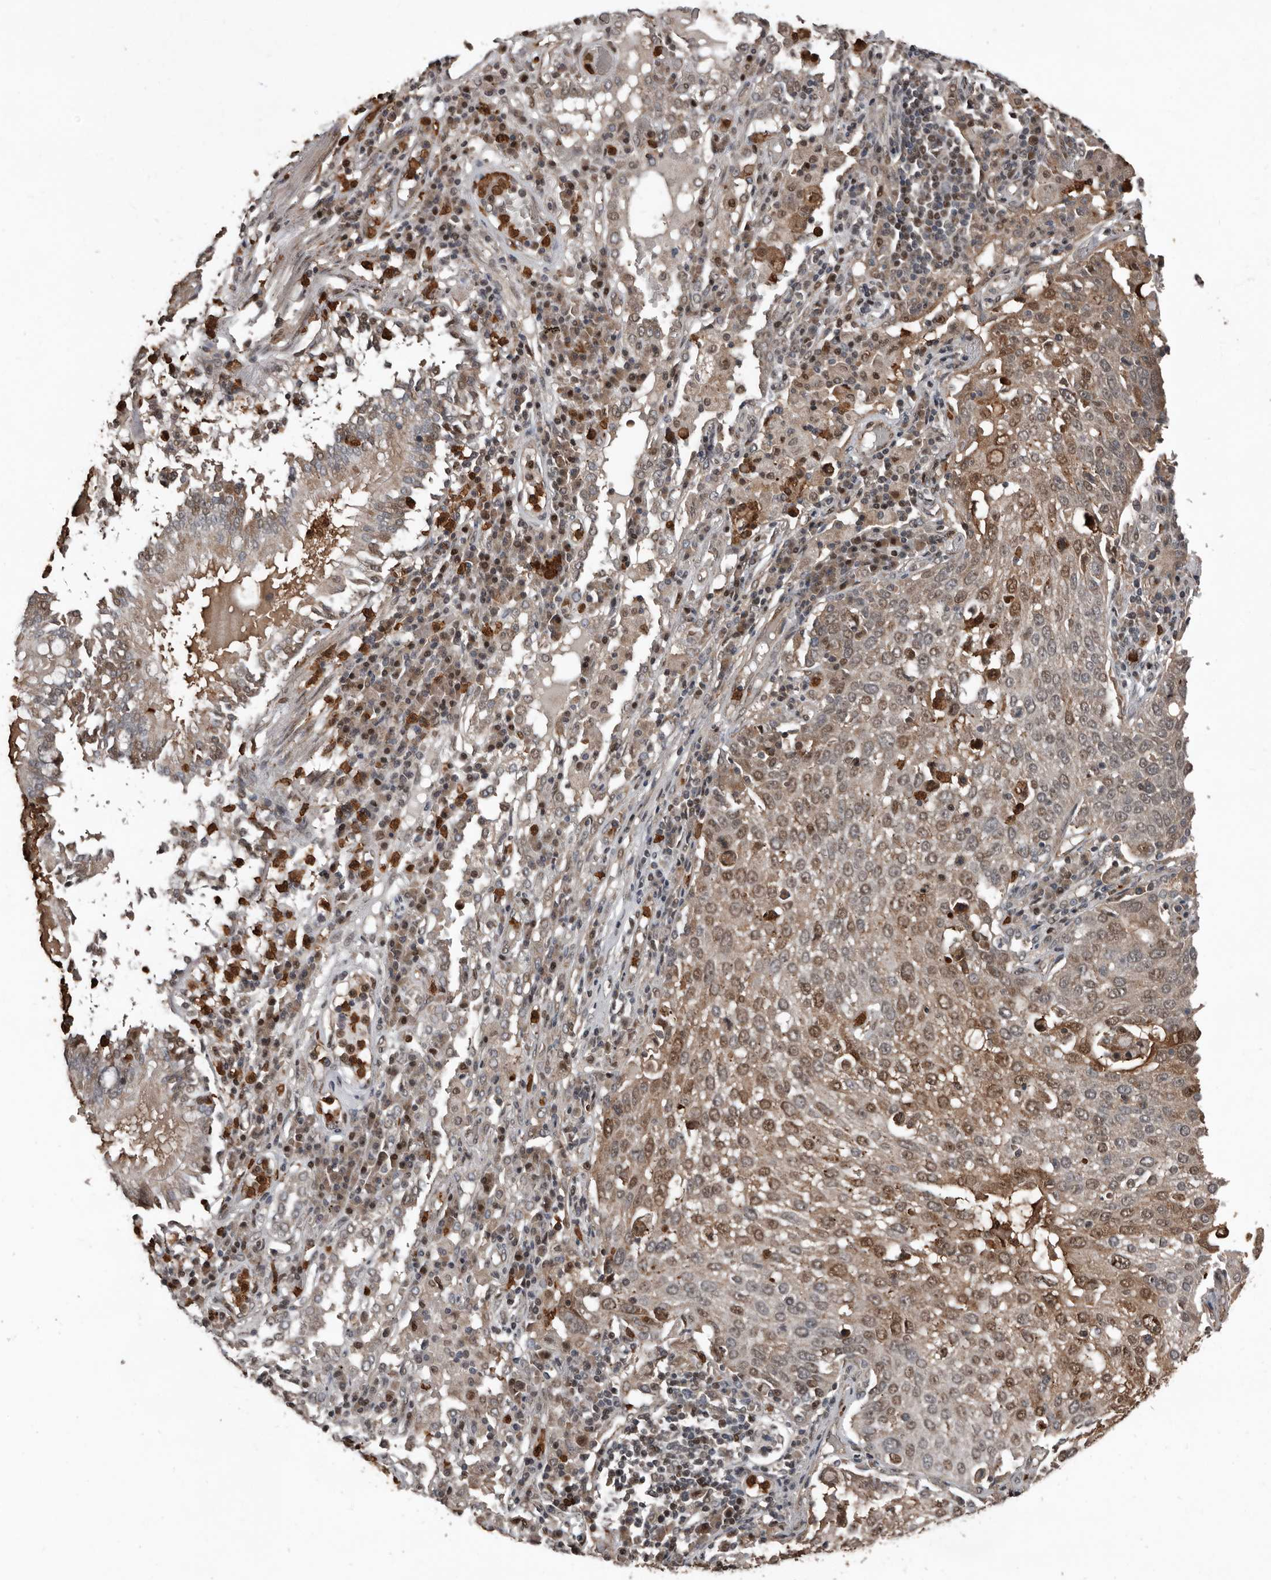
{"staining": {"intensity": "moderate", "quantity": ">75%", "location": "cytoplasmic/membranous,nuclear"}, "tissue": "lung cancer", "cell_type": "Tumor cells", "image_type": "cancer", "snomed": [{"axis": "morphology", "description": "Squamous cell carcinoma, NOS"}, {"axis": "topography", "description": "Lung"}], "caption": "A photomicrograph showing moderate cytoplasmic/membranous and nuclear expression in approximately >75% of tumor cells in lung cancer (squamous cell carcinoma), as visualized by brown immunohistochemical staining.", "gene": "FSBP", "patient": {"sex": "male", "age": 65}}